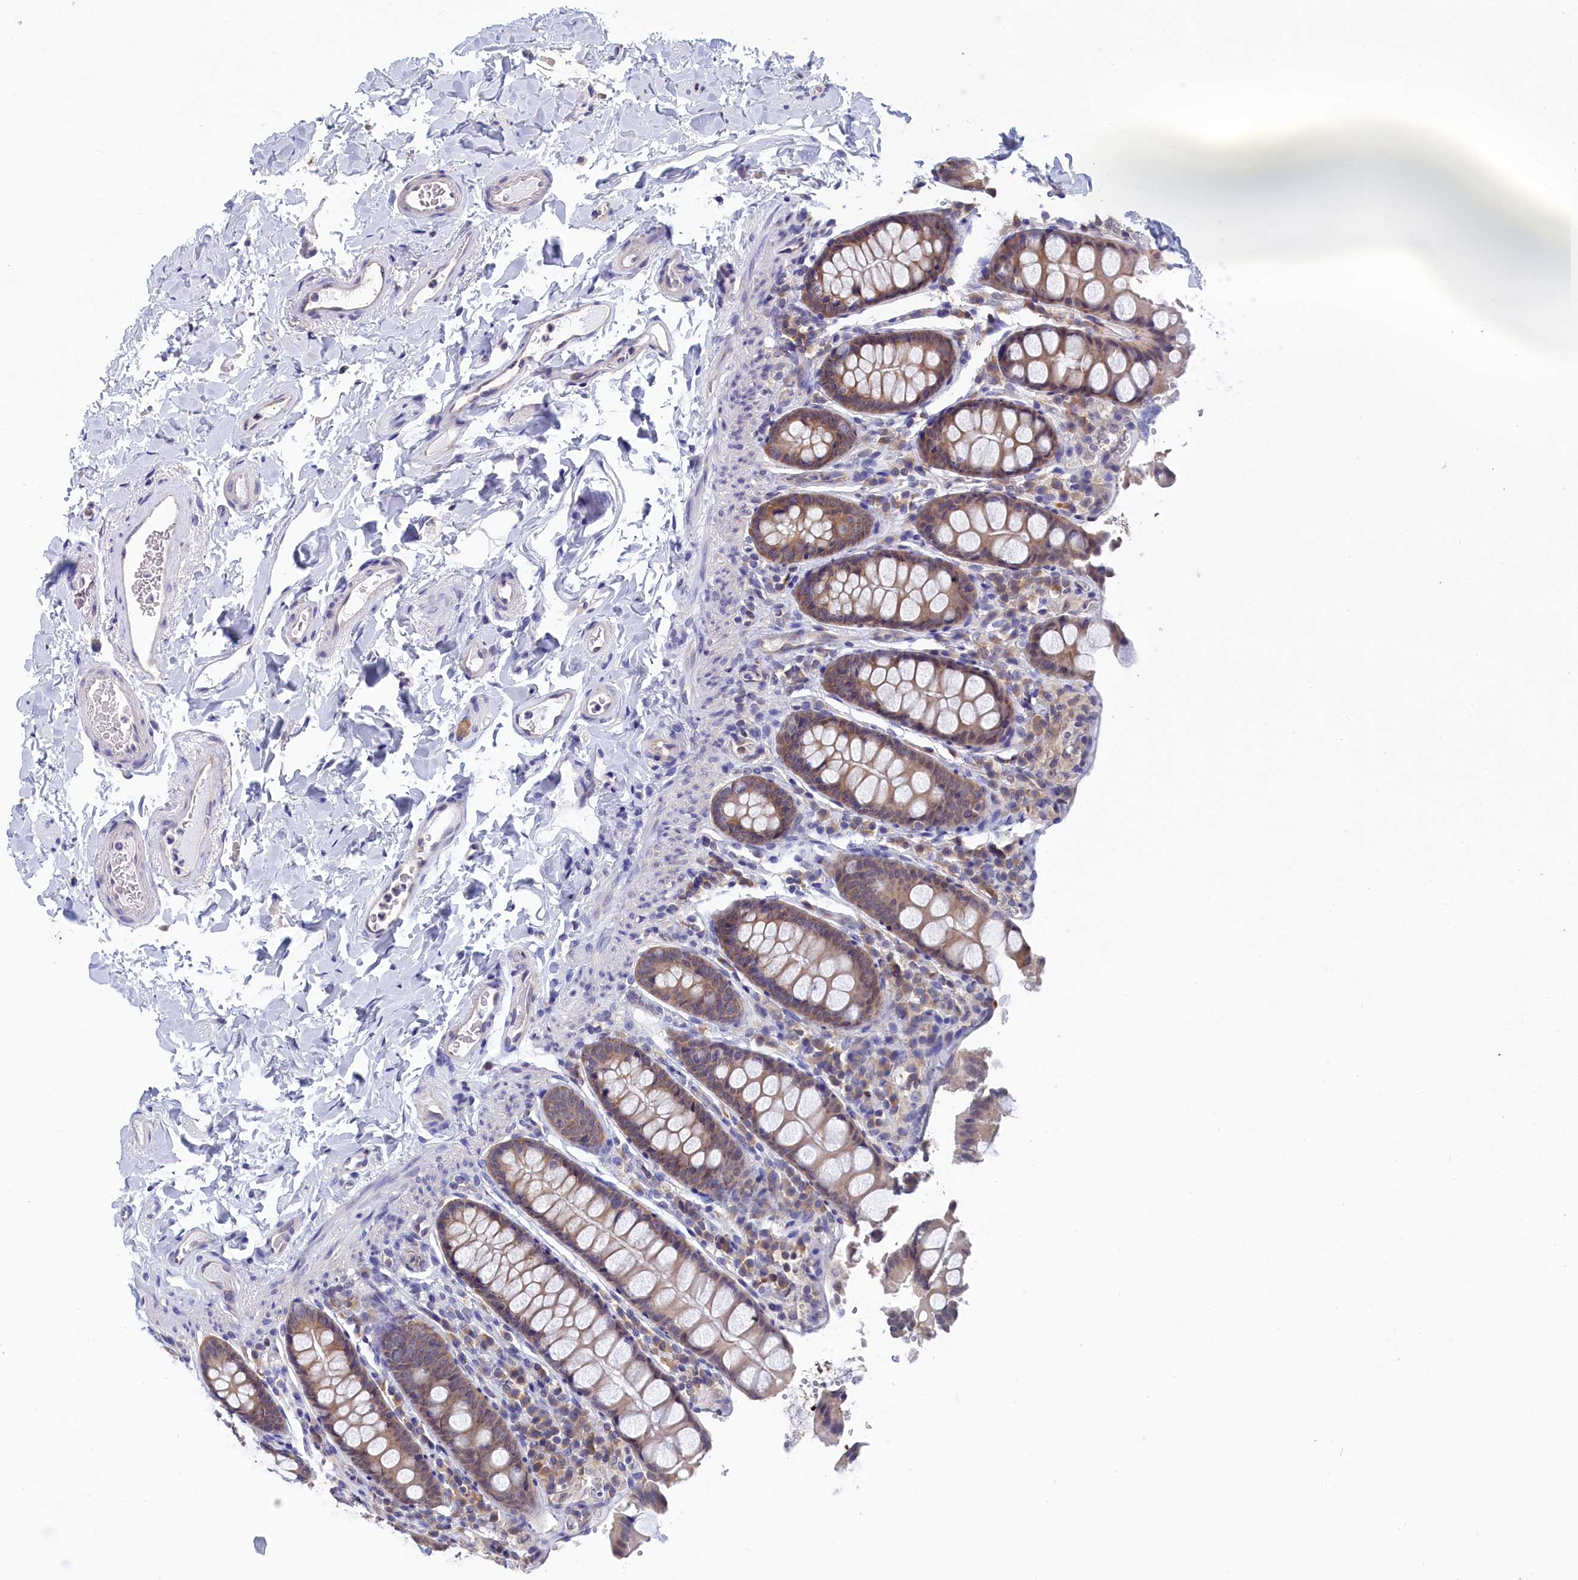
{"staining": {"intensity": "weak", "quantity": "25%-75%", "location": "cytoplasmic/membranous"}, "tissue": "colon", "cell_type": "Endothelial cells", "image_type": "normal", "snomed": [{"axis": "morphology", "description": "Normal tissue, NOS"}, {"axis": "topography", "description": "Colon"}, {"axis": "topography", "description": "Peripheral nerve tissue"}], "caption": "Protein expression analysis of normal colon shows weak cytoplasmic/membranous positivity in approximately 25%-75% of endothelial cells.", "gene": "PGP", "patient": {"sex": "female", "age": 61}}